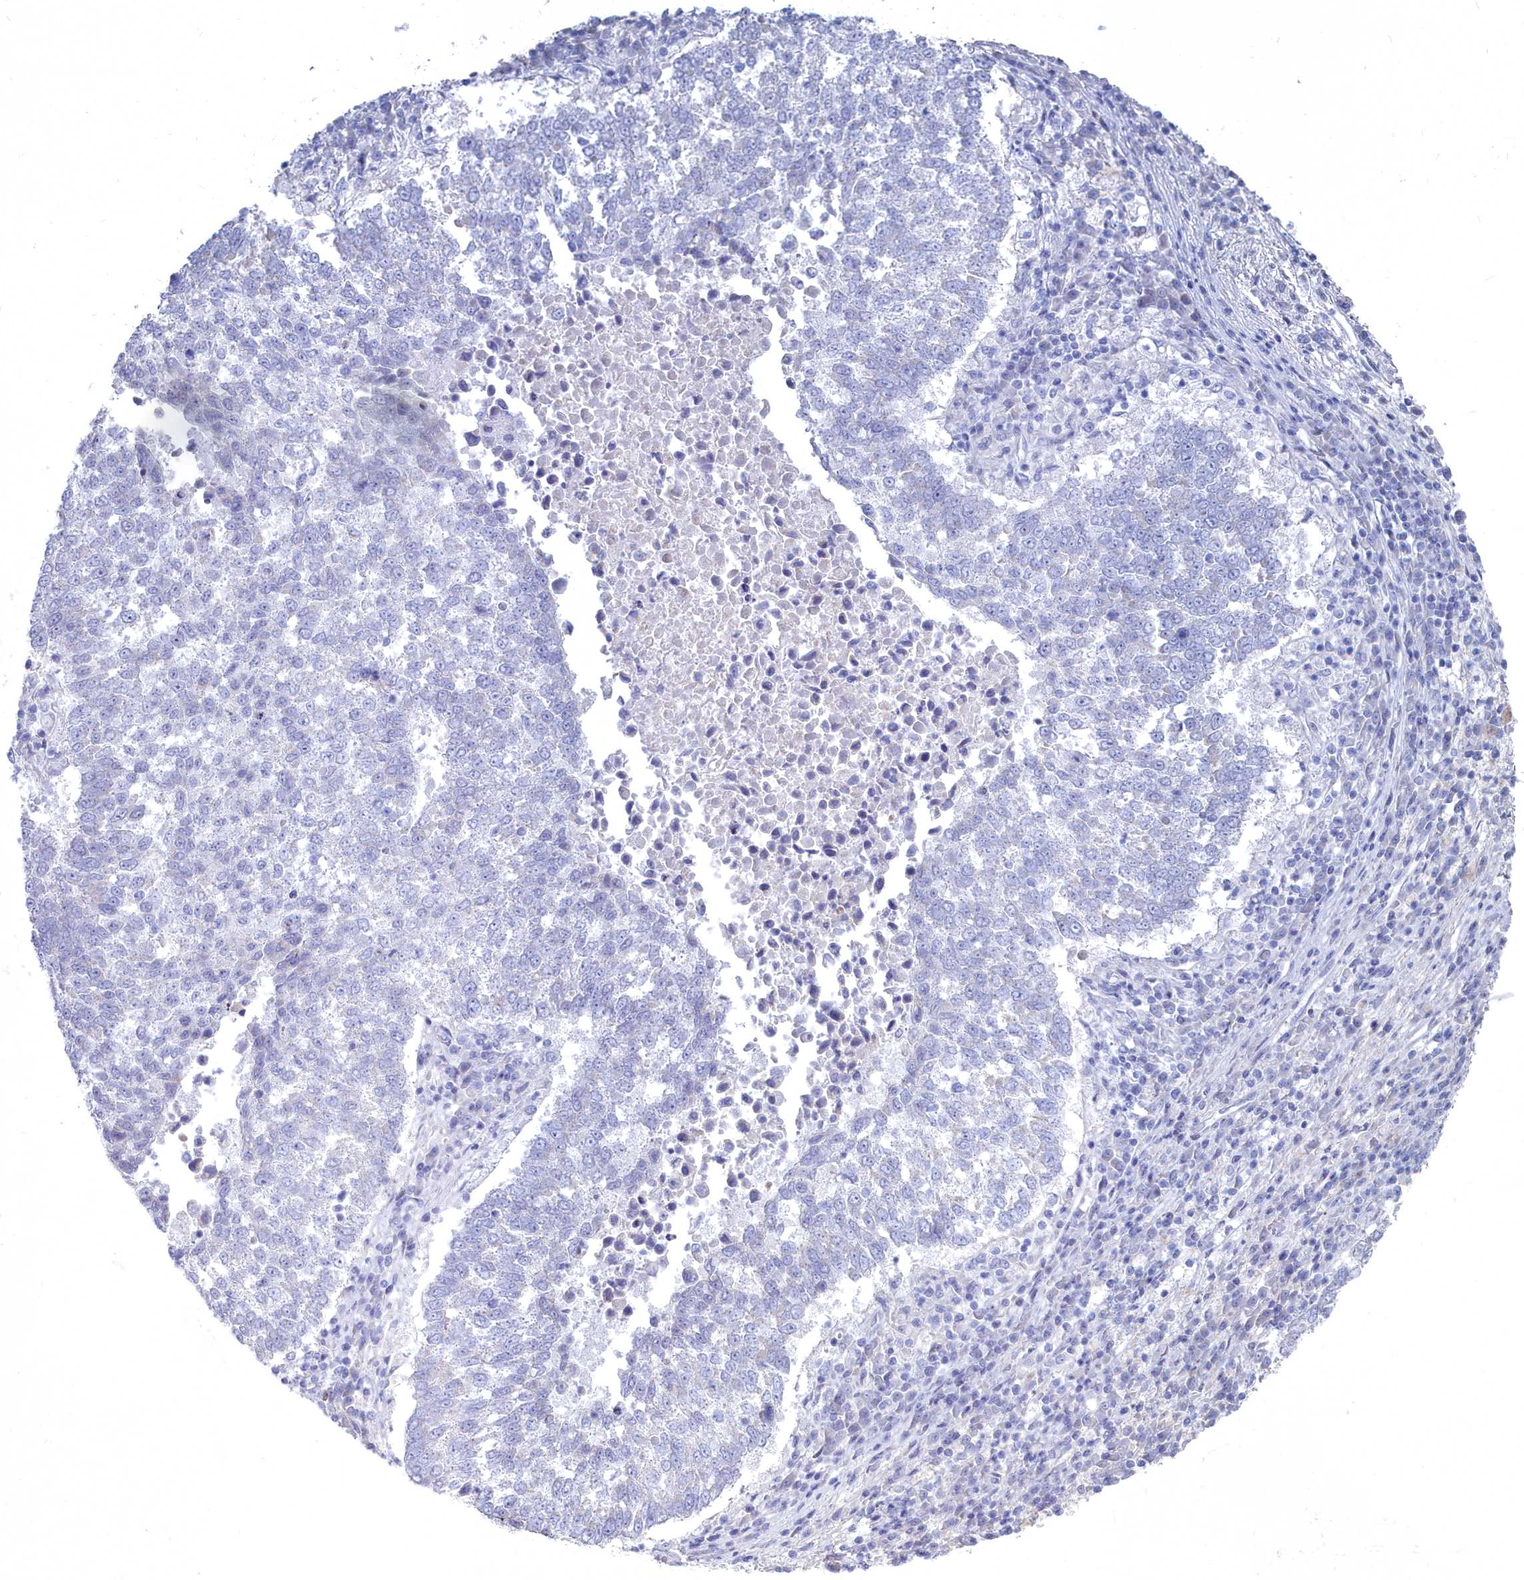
{"staining": {"intensity": "negative", "quantity": "none", "location": "none"}, "tissue": "lung cancer", "cell_type": "Tumor cells", "image_type": "cancer", "snomed": [{"axis": "morphology", "description": "Squamous cell carcinoma, NOS"}, {"axis": "topography", "description": "Lung"}], "caption": "There is no significant expression in tumor cells of lung cancer.", "gene": "SHISAL2A", "patient": {"sex": "male", "age": 73}}